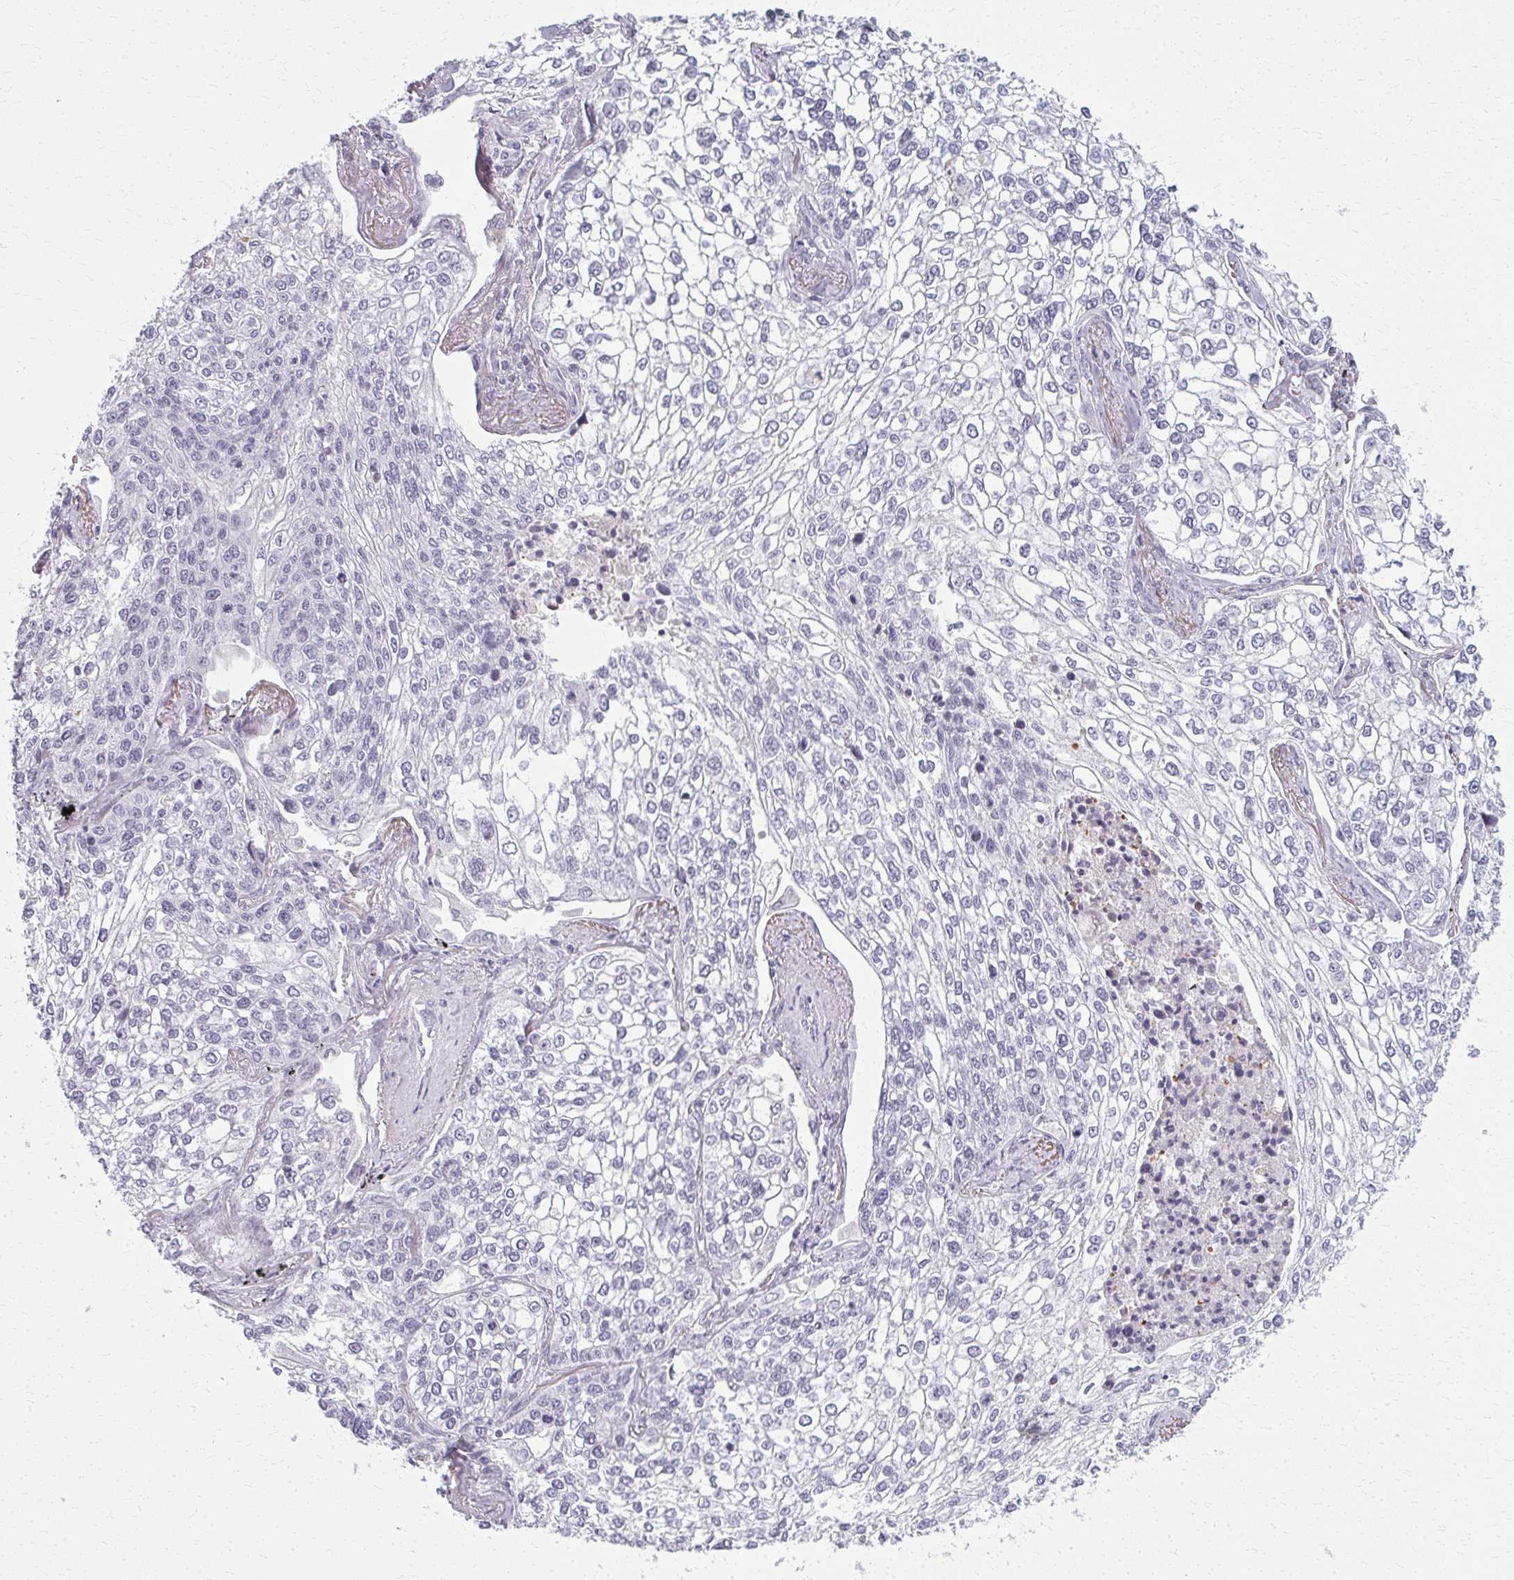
{"staining": {"intensity": "negative", "quantity": "none", "location": "none"}, "tissue": "lung cancer", "cell_type": "Tumor cells", "image_type": "cancer", "snomed": [{"axis": "morphology", "description": "Squamous cell carcinoma, NOS"}, {"axis": "topography", "description": "Lung"}], "caption": "An immunohistochemistry (IHC) image of lung cancer (squamous cell carcinoma) is shown. There is no staining in tumor cells of lung cancer (squamous cell carcinoma).", "gene": "CASQ2", "patient": {"sex": "male", "age": 74}}